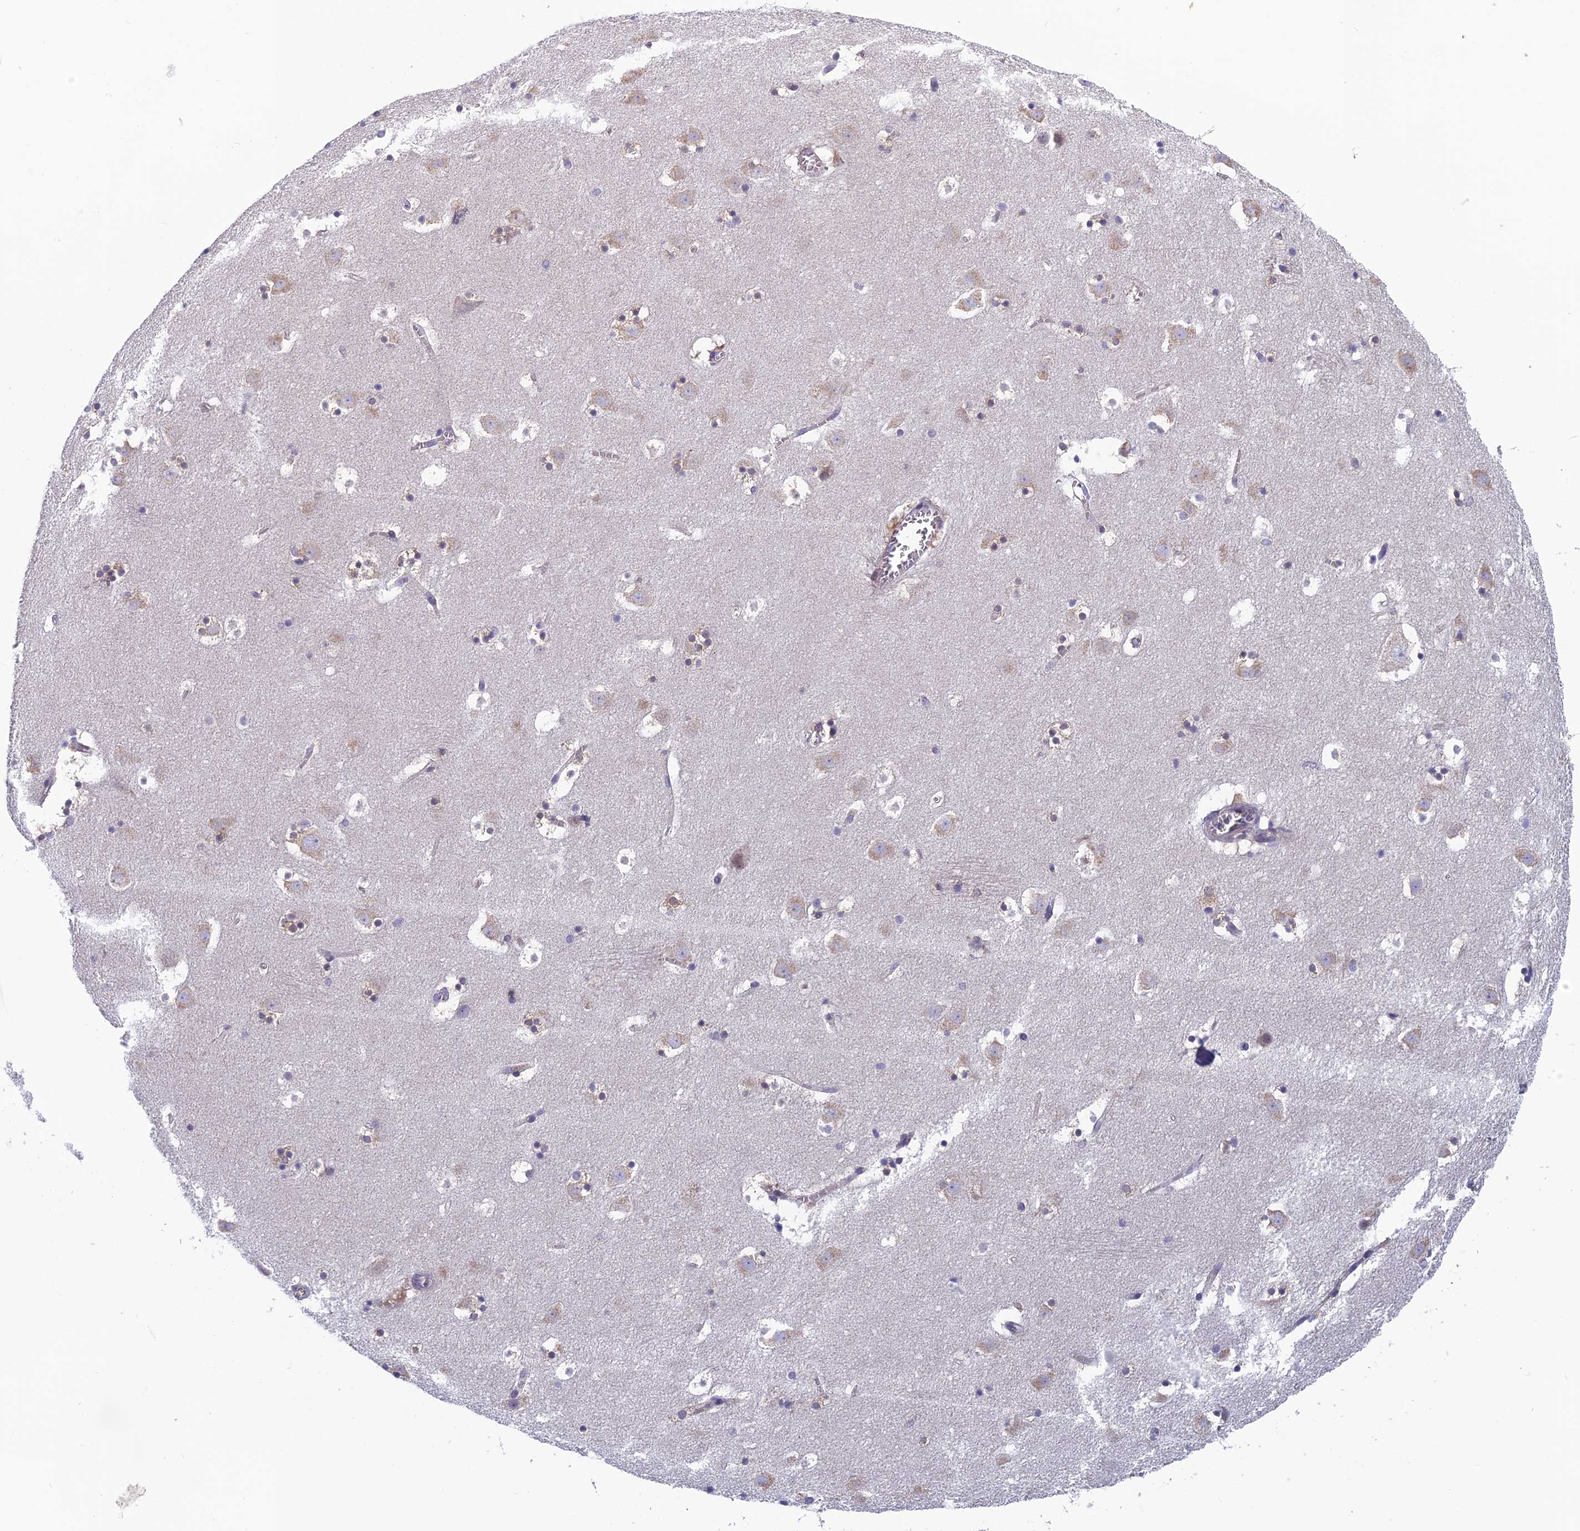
{"staining": {"intensity": "negative", "quantity": "none", "location": "none"}, "tissue": "caudate", "cell_type": "Glial cells", "image_type": "normal", "snomed": [{"axis": "morphology", "description": "Normal tissue, NOS"}, {"axis": "topography", "description": "Lateral ventricle wall"}], "caption": "The image demonstrates no staining of glial cells in unremarkable caudate. (Stains: DAB immunohistochemistry with hematoxylin counter stain, Microscopy: brightfield microscopy at high magnification).", "gene": "MRI1", "patient": {"sex": "male", "age": 45}}